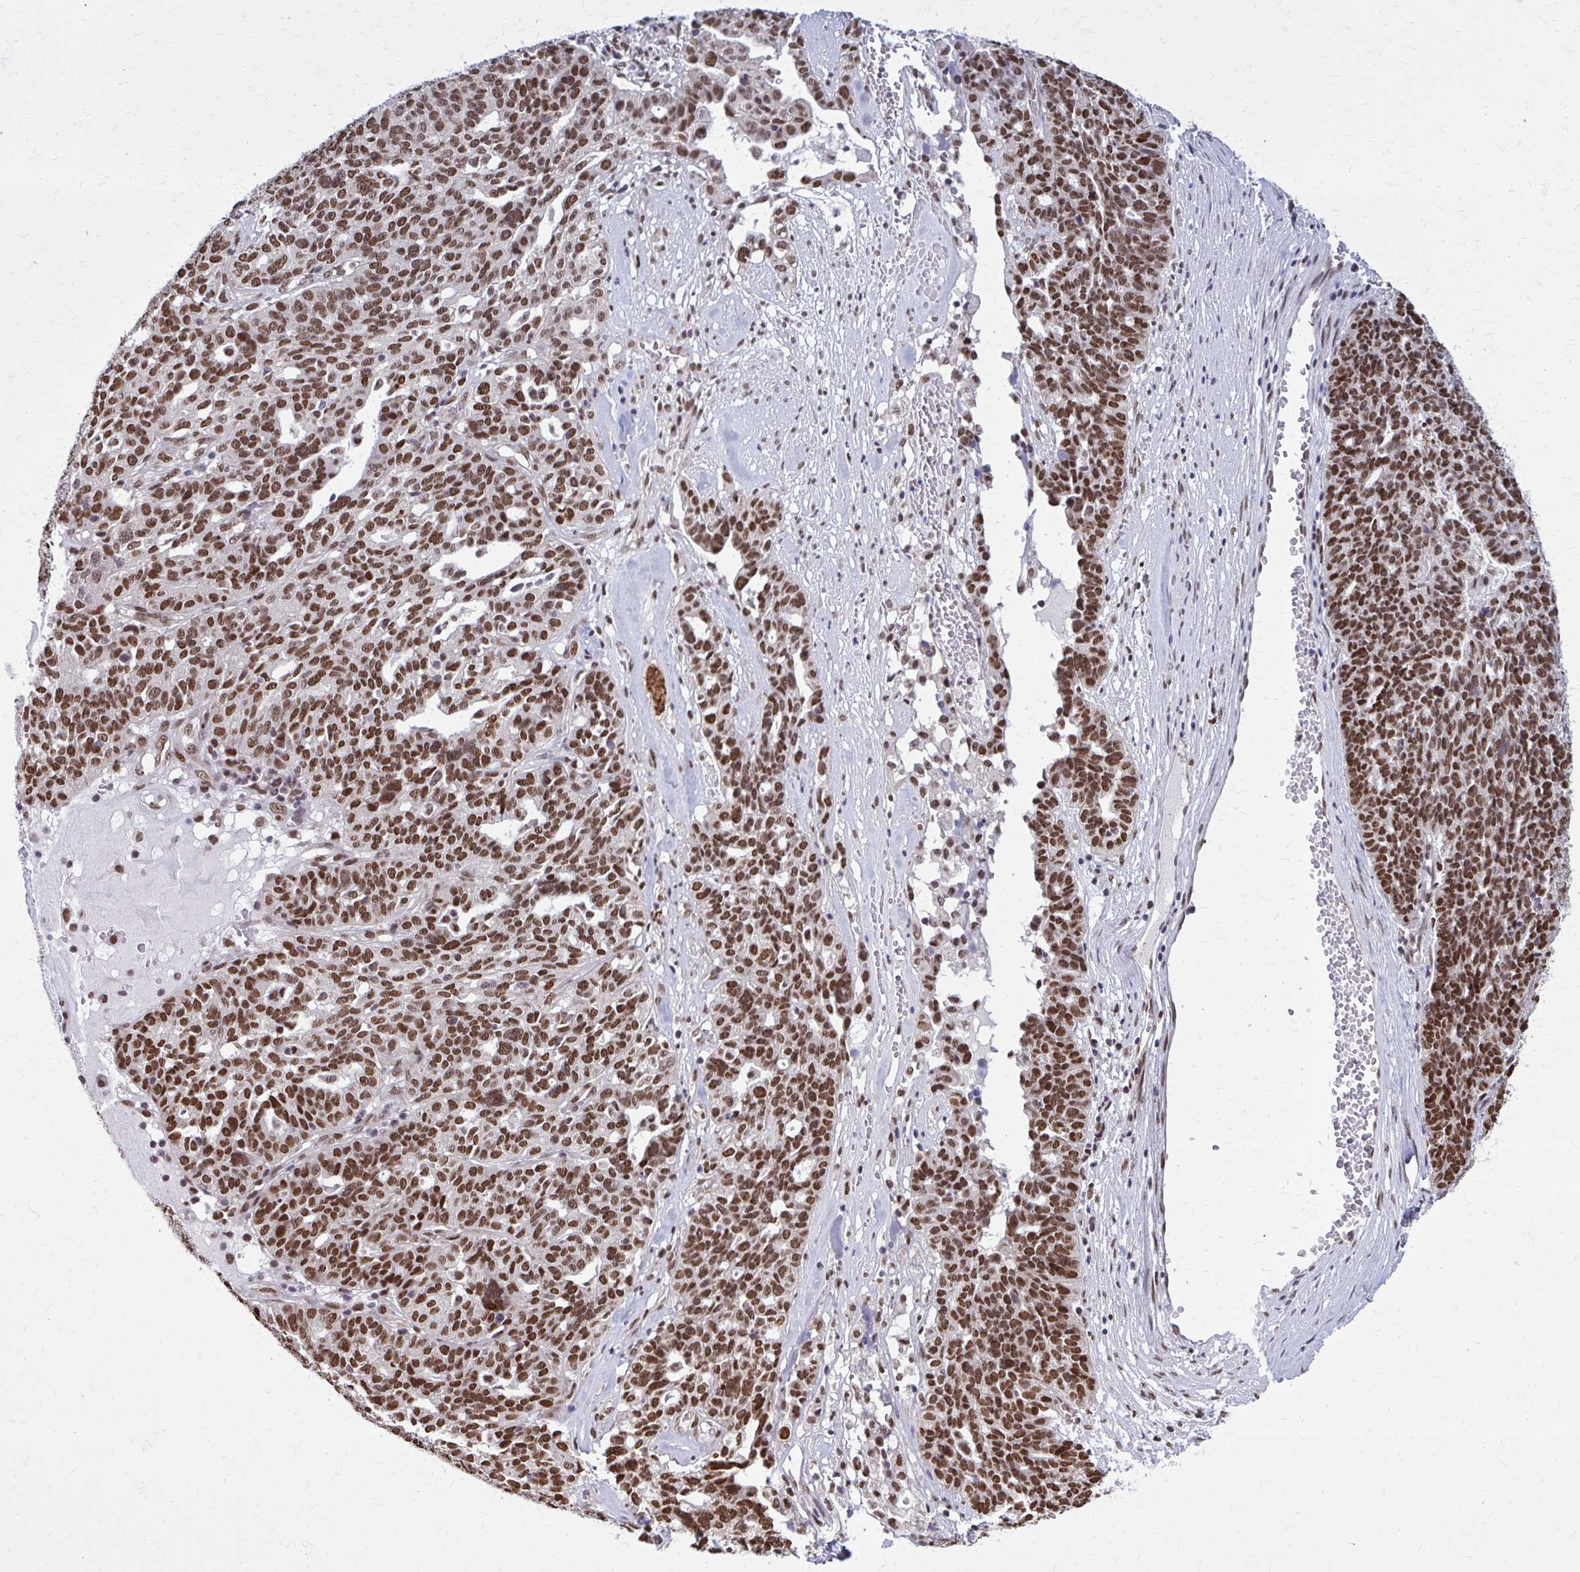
{"staining": {"intensity": "strong", "quantity": ">75%", "location": "nuclear"}, "tissue": "ovarian cancer", "cell_type": "Tumor cells", "image_type": "cancer", "snomed": [{"axis": "morphology", "description": "Cystadenocarcinoma, serous, NOS"}, {"axis": "topography", "description": "Ovary"}], "caption": "This micrograph shows immunohistochemistry (IHC) staining of ovarian serous cystadenocarcinoma, with high strong nuclear positivity in about >75% of tumor cells.", "gene": "TTF1", "patient": {"sex": "female", "age": 59}}